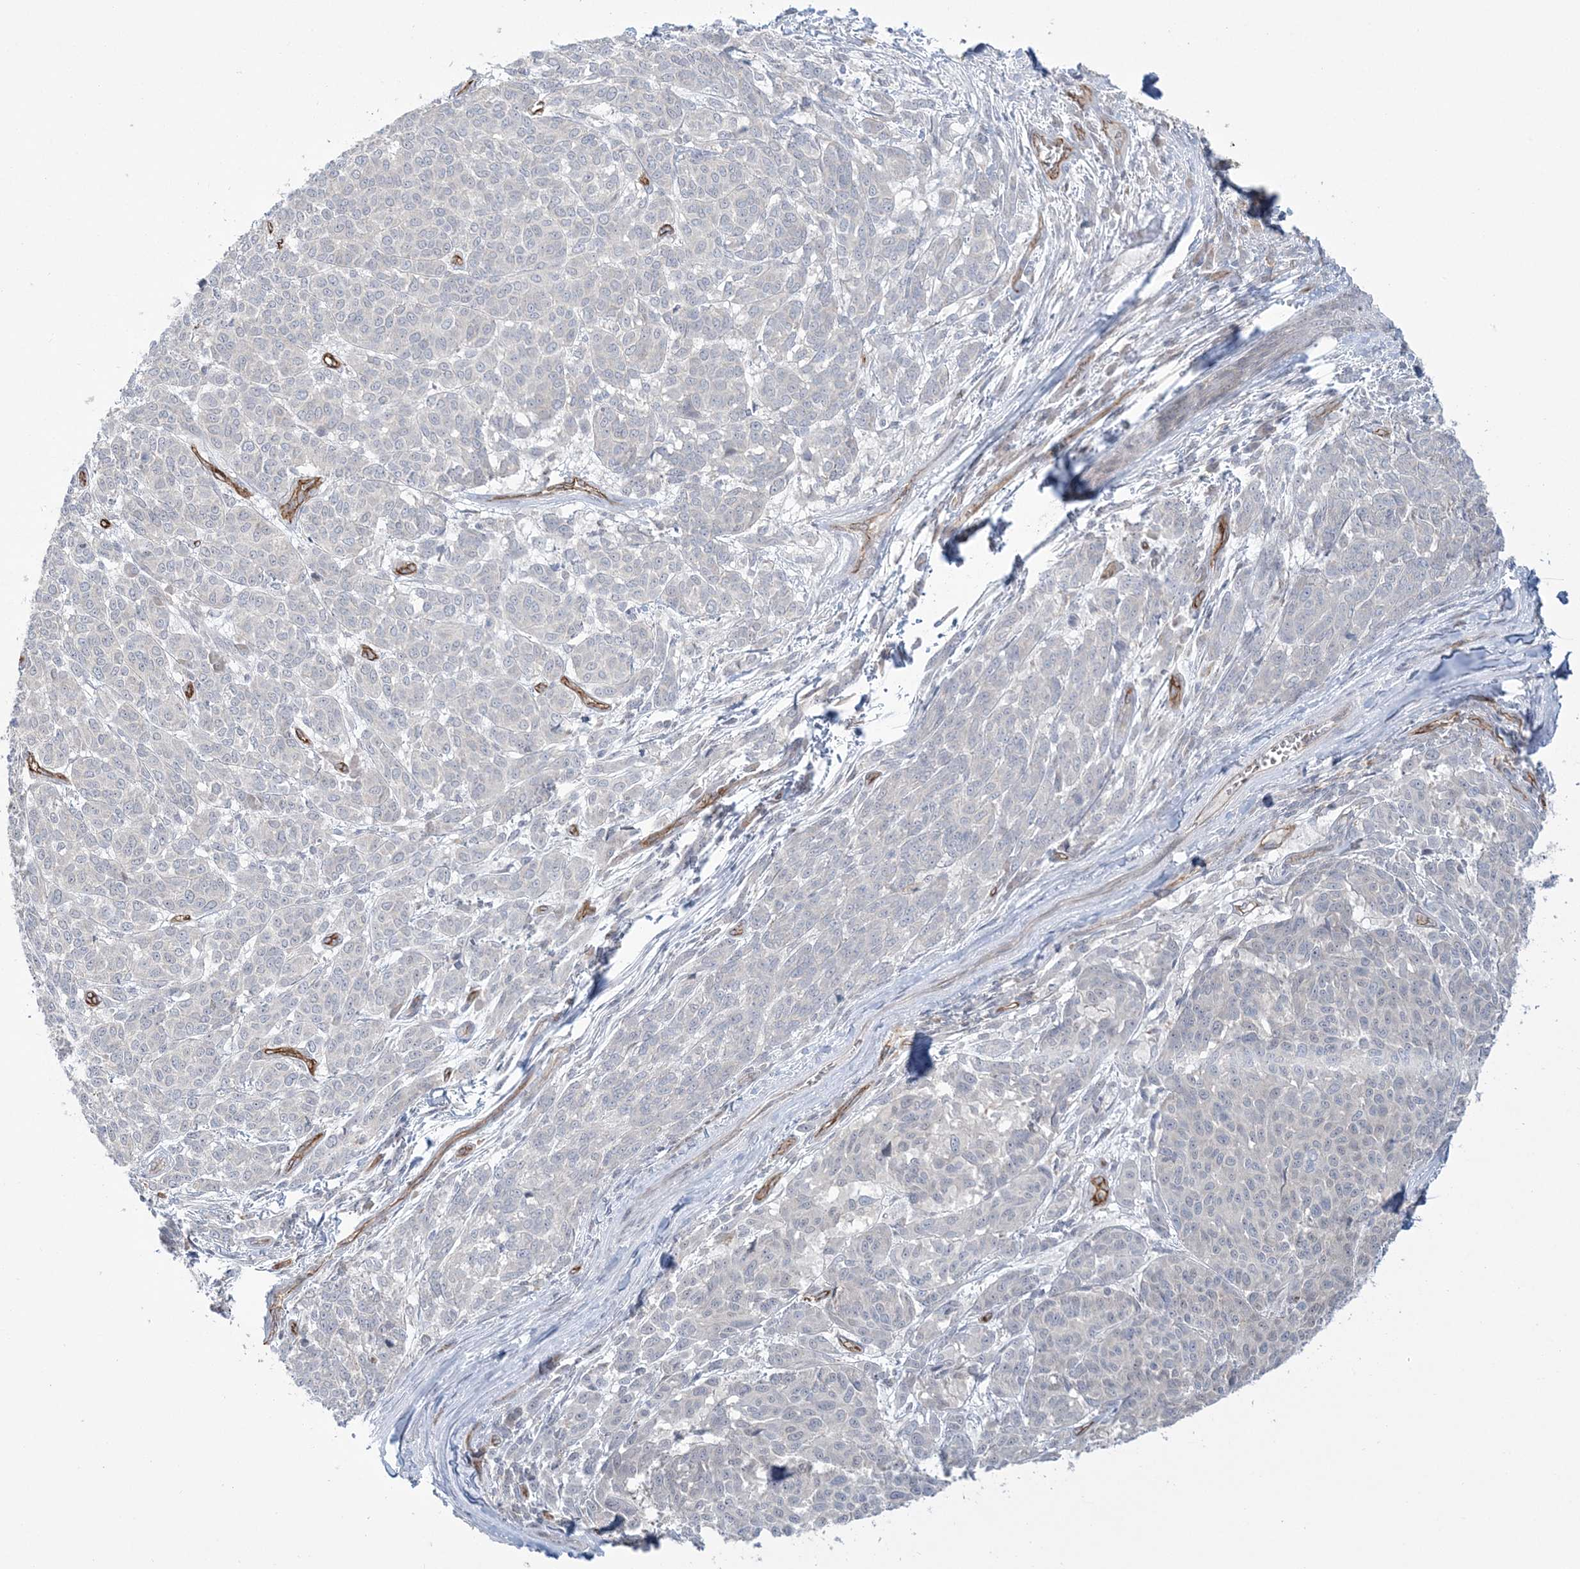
{"staining": {"intensity": "negative", "quantity": "none", "location": "none"}, "tissue": "melanoma", "cell_type": "Tumor cells", "image_type": "cancer", "snomed": [{"axis": "morphology", "description": "Malignant melanoma, NOS"}, {"axis": "topography", "description": "Skin"}], "caption": "Histopathology image shows no significant protein expression in tumor cells of melanoma.", "gene": "FARSB", "patient": {"sex": "male", "age": 49}}